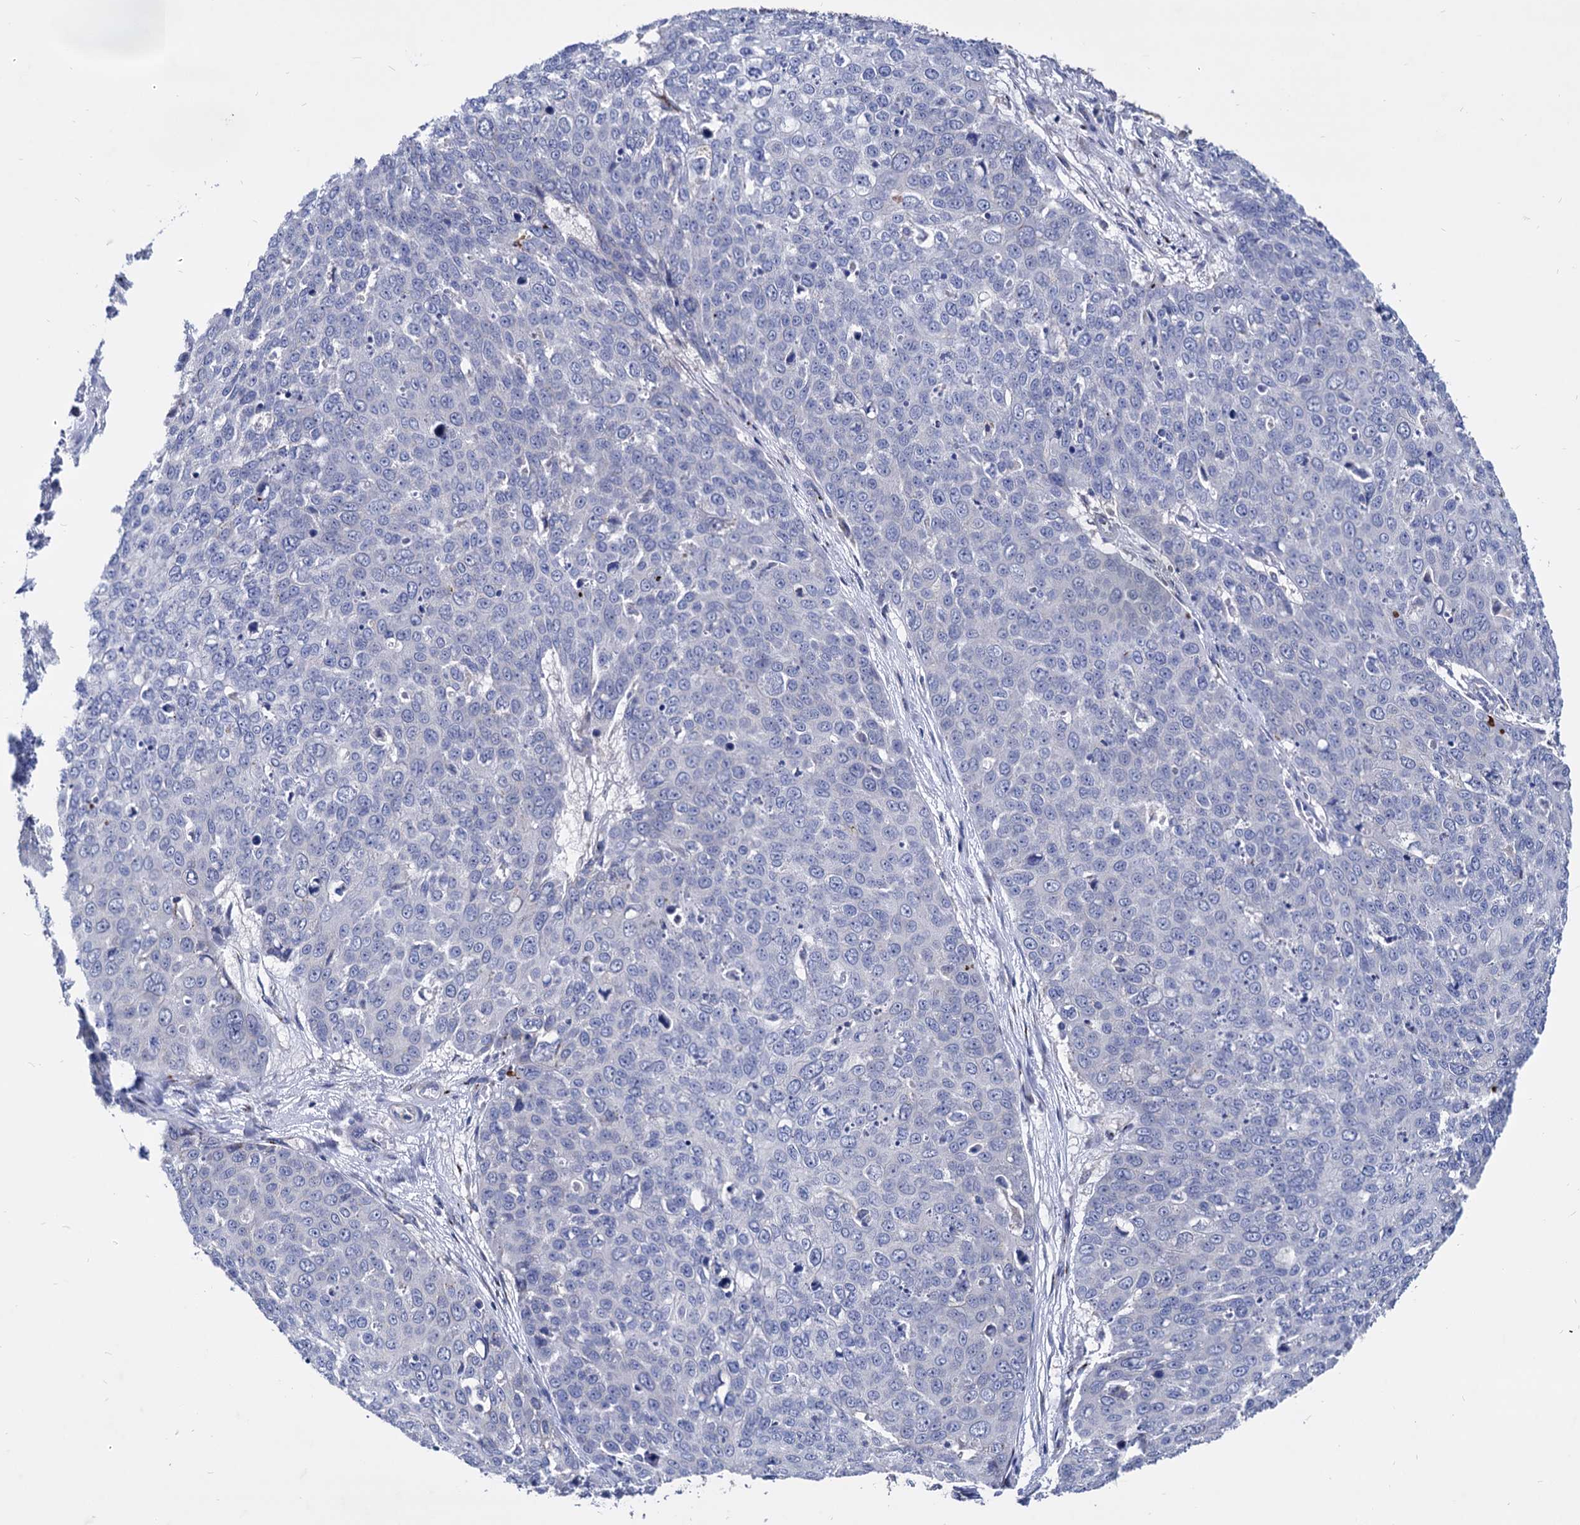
{"staining": {"intensity": "negative", "quantity": "none", "location": "none"}, "tissue": "skin cancer", "cell_type": "Tumor cells", "image_type": "cancer", "snomed": [{"axis": "morphology", "description": "Squamous cell carcinoma, NOS"}, {"axis": "topography", "description": "Skin"}], "caption": "High magnification brightfield microscopy of squamous cell carcinoma (skin) stained with DAB (3,3'-diaminobenzidine) (brown) and counterstained with hematoxylin (blue): tumor cells show no significant staining.", "gene": "ESD", "patient": {"sex": "male", "age": 71}}